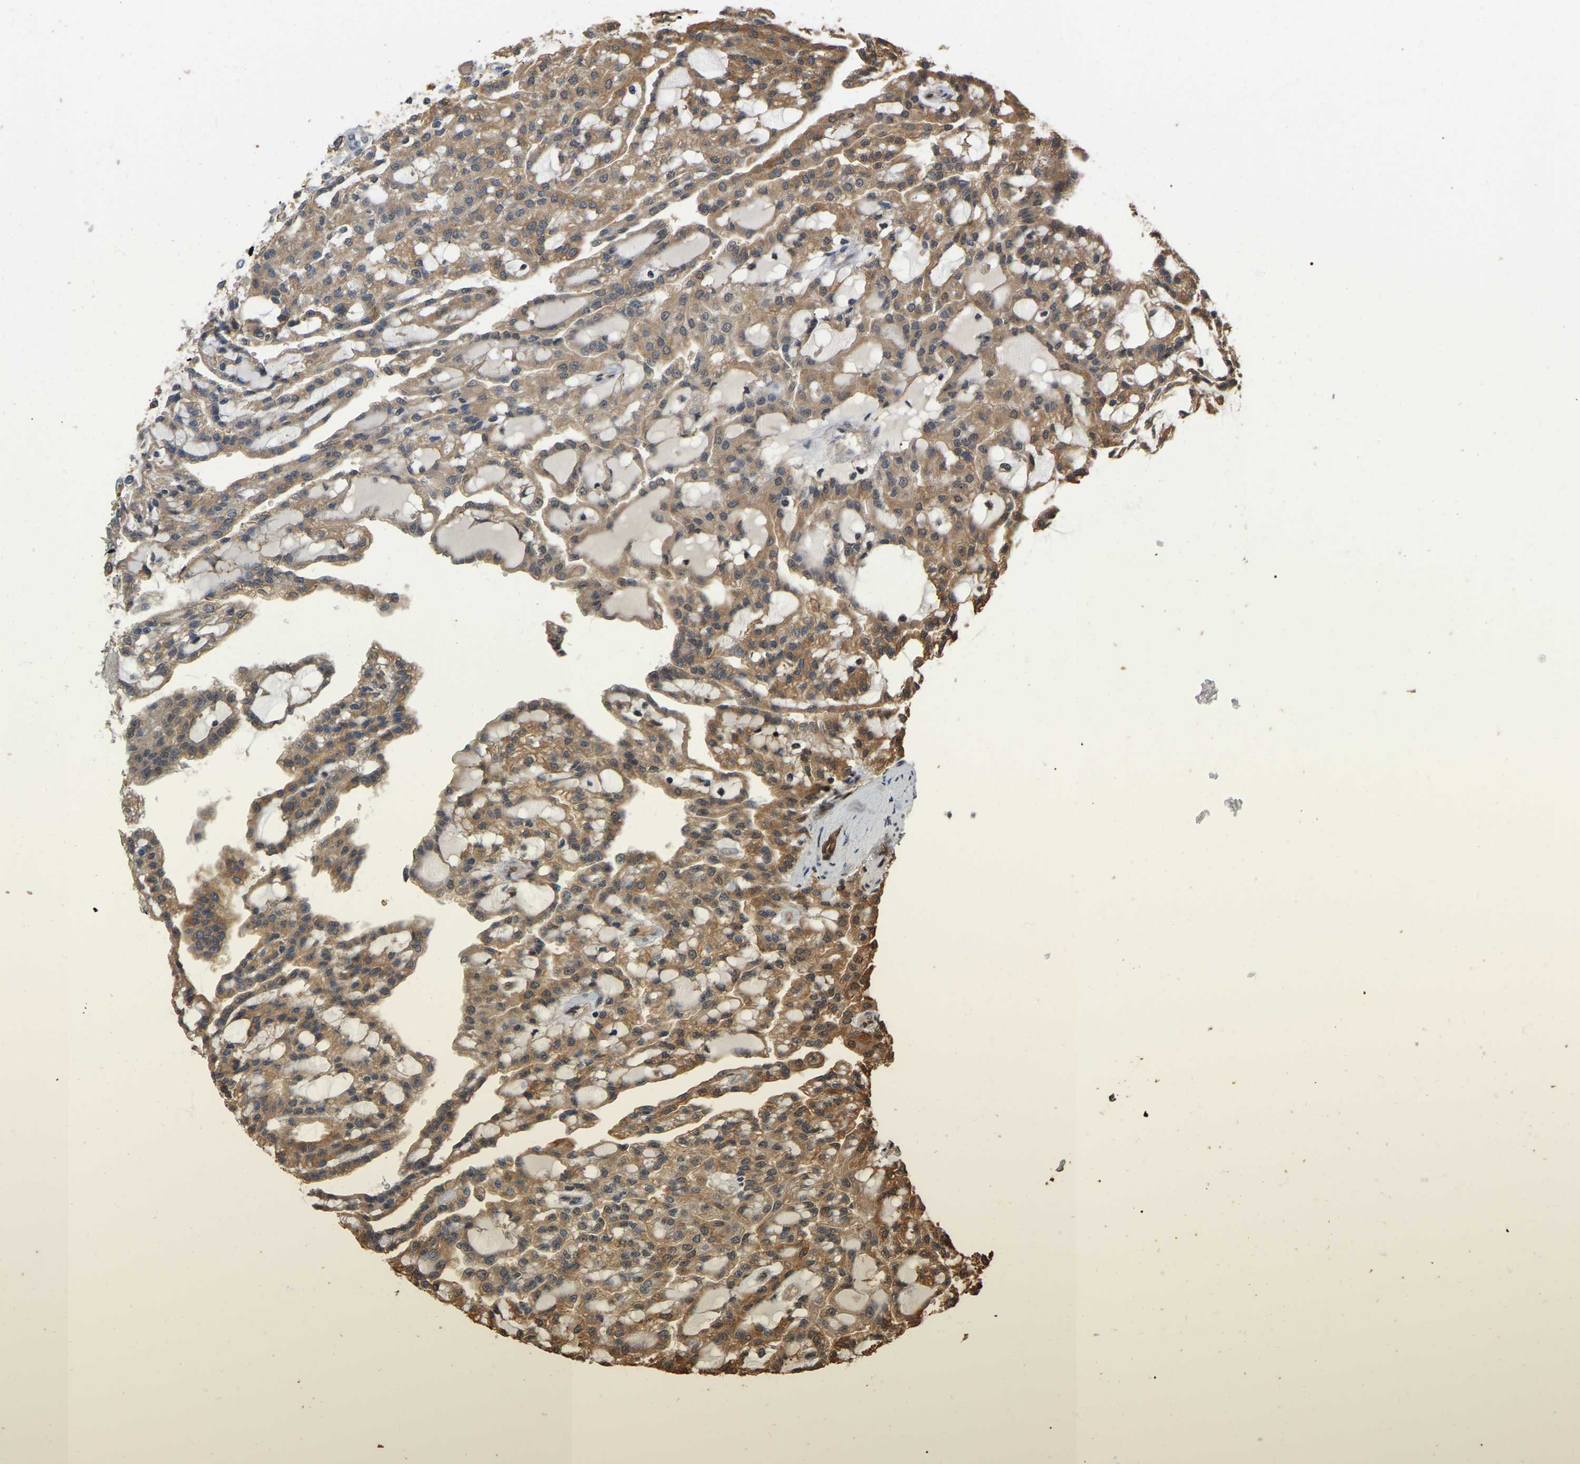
{"staining": {"intensity": "moderate", "quantity": ">75%", "location": "cytoplasmic/membranous"}, "tissue": "renal cancer", "cell_type": "Tumor cells", "image_type": "cancer", "snomed": [{"axis": "morphology", "description": "Adenocarcinoma, NOS"}, {"axis": "topography", "description": "Kidney"}], "caption": "Immunohistochemistry (IHC) staining of adenocarcinoma (renal), which displays medium levels of moderate cytoplasmic/membranous expression in approximately >75% of tumor cells indicating moderate cytoplasmic/membranous protein positivity. The staining was performed using DAB (3,3'-diaminobenzidine) (brown) for protein detection and nuclei were counterstained in hematoxylin (blue).", "gene": "FAM219A", "patient": {"sex": "male", "age": 63}}